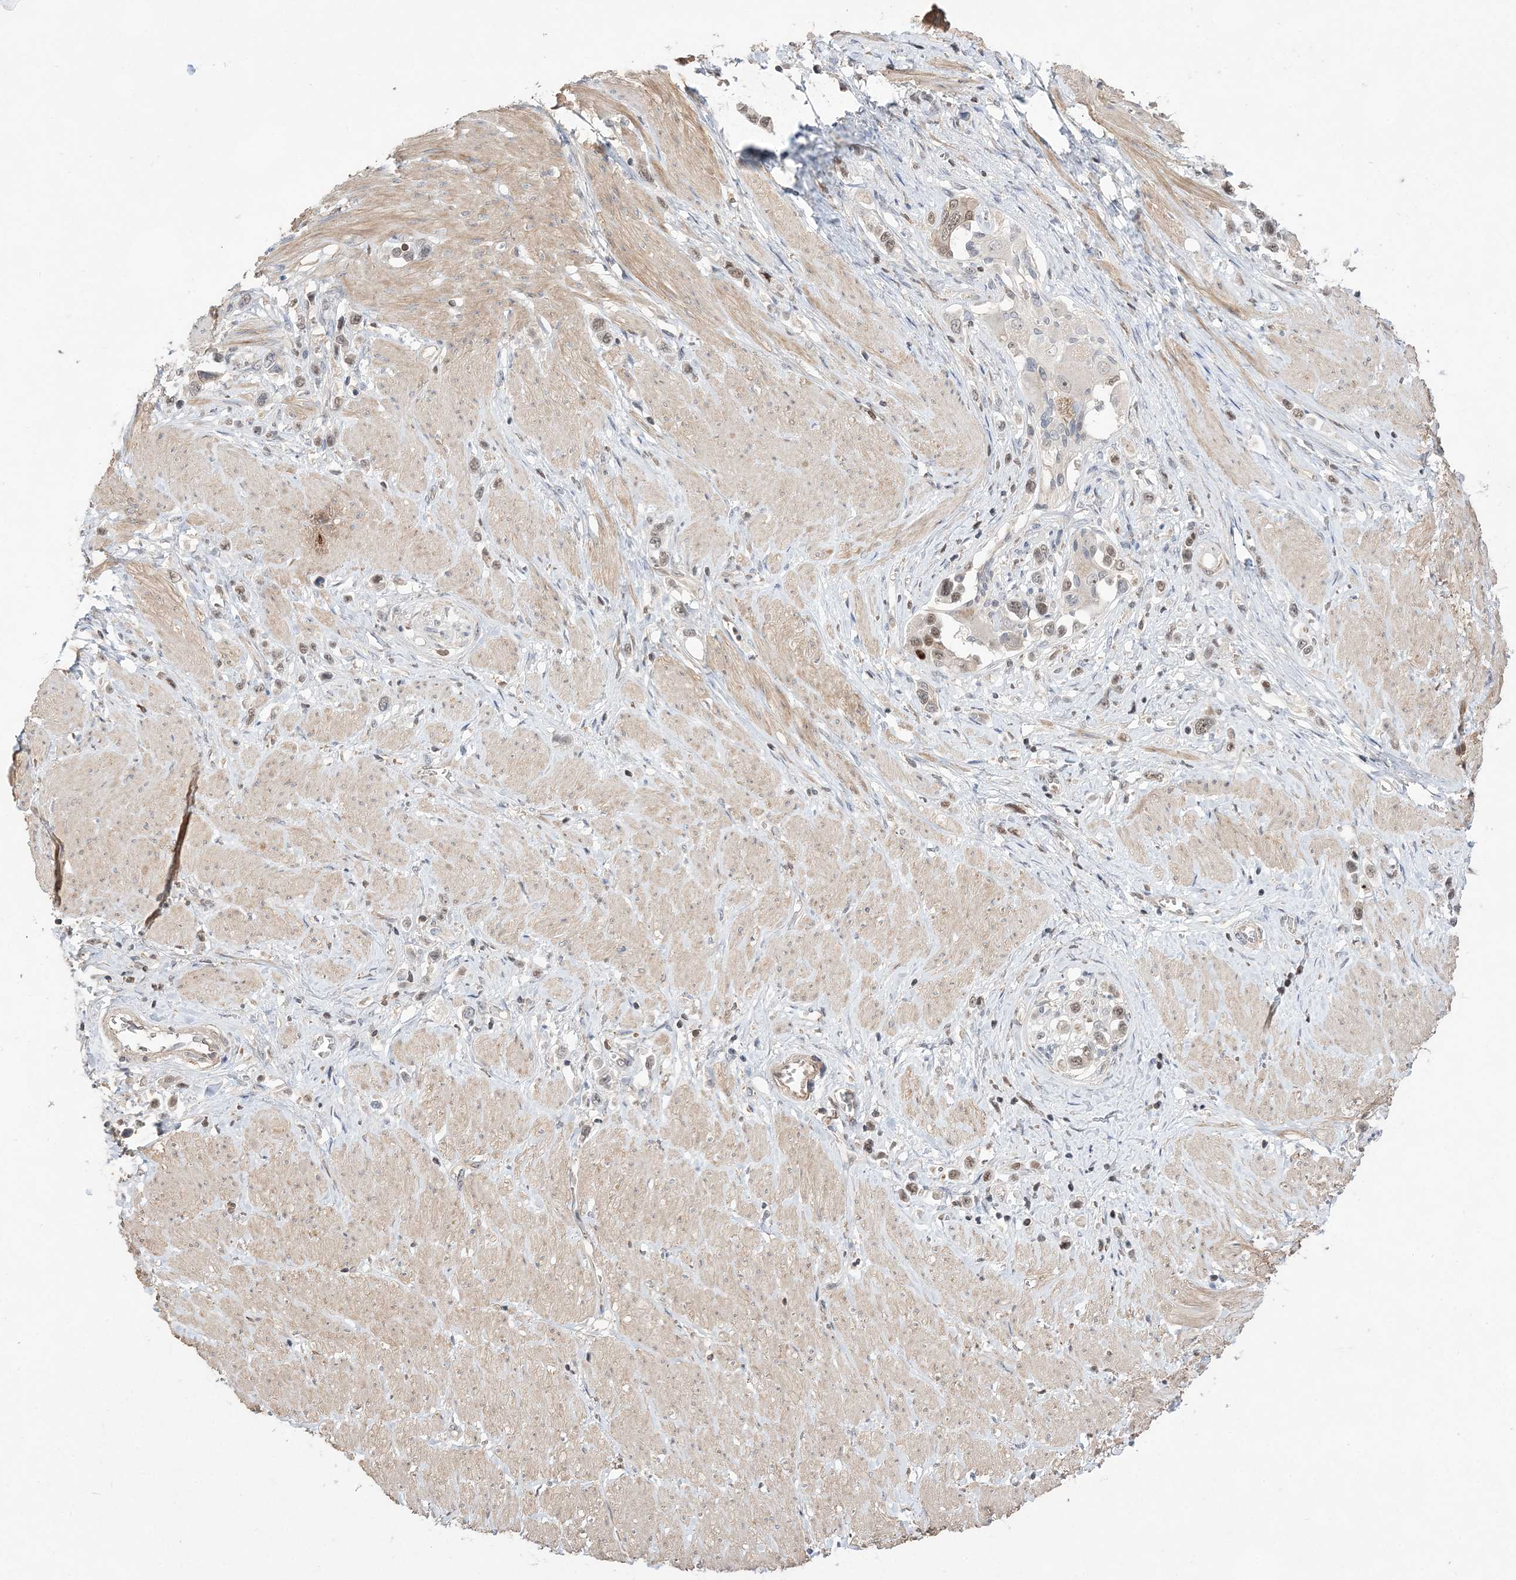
{"staining": {"intensity": "moderate", "quantity": ">75%", "location": "nuclear"}, "tissue": "stomach cancer", "cell_type": "Tumor cells", "image_type": "cancer", "snomed": [{"axis": "morphology", "description": "Normal tissue, NOS"}, {"axis": "morphology", "description": "Adenocarcinoma, NOS"}, {"axis": "topography", "description": "Stomach, upper"}, {"axis": "topography", "description": "Stomach"}], "caption": "Immunohistochemical staining of stomach cancer (adenocarcinoma) displays medium levels of moderate nuclear protein staining in about >75% of tumor cells.", "gene": "TMEM132B", "patient": {"sex": "female", "age": 65}}